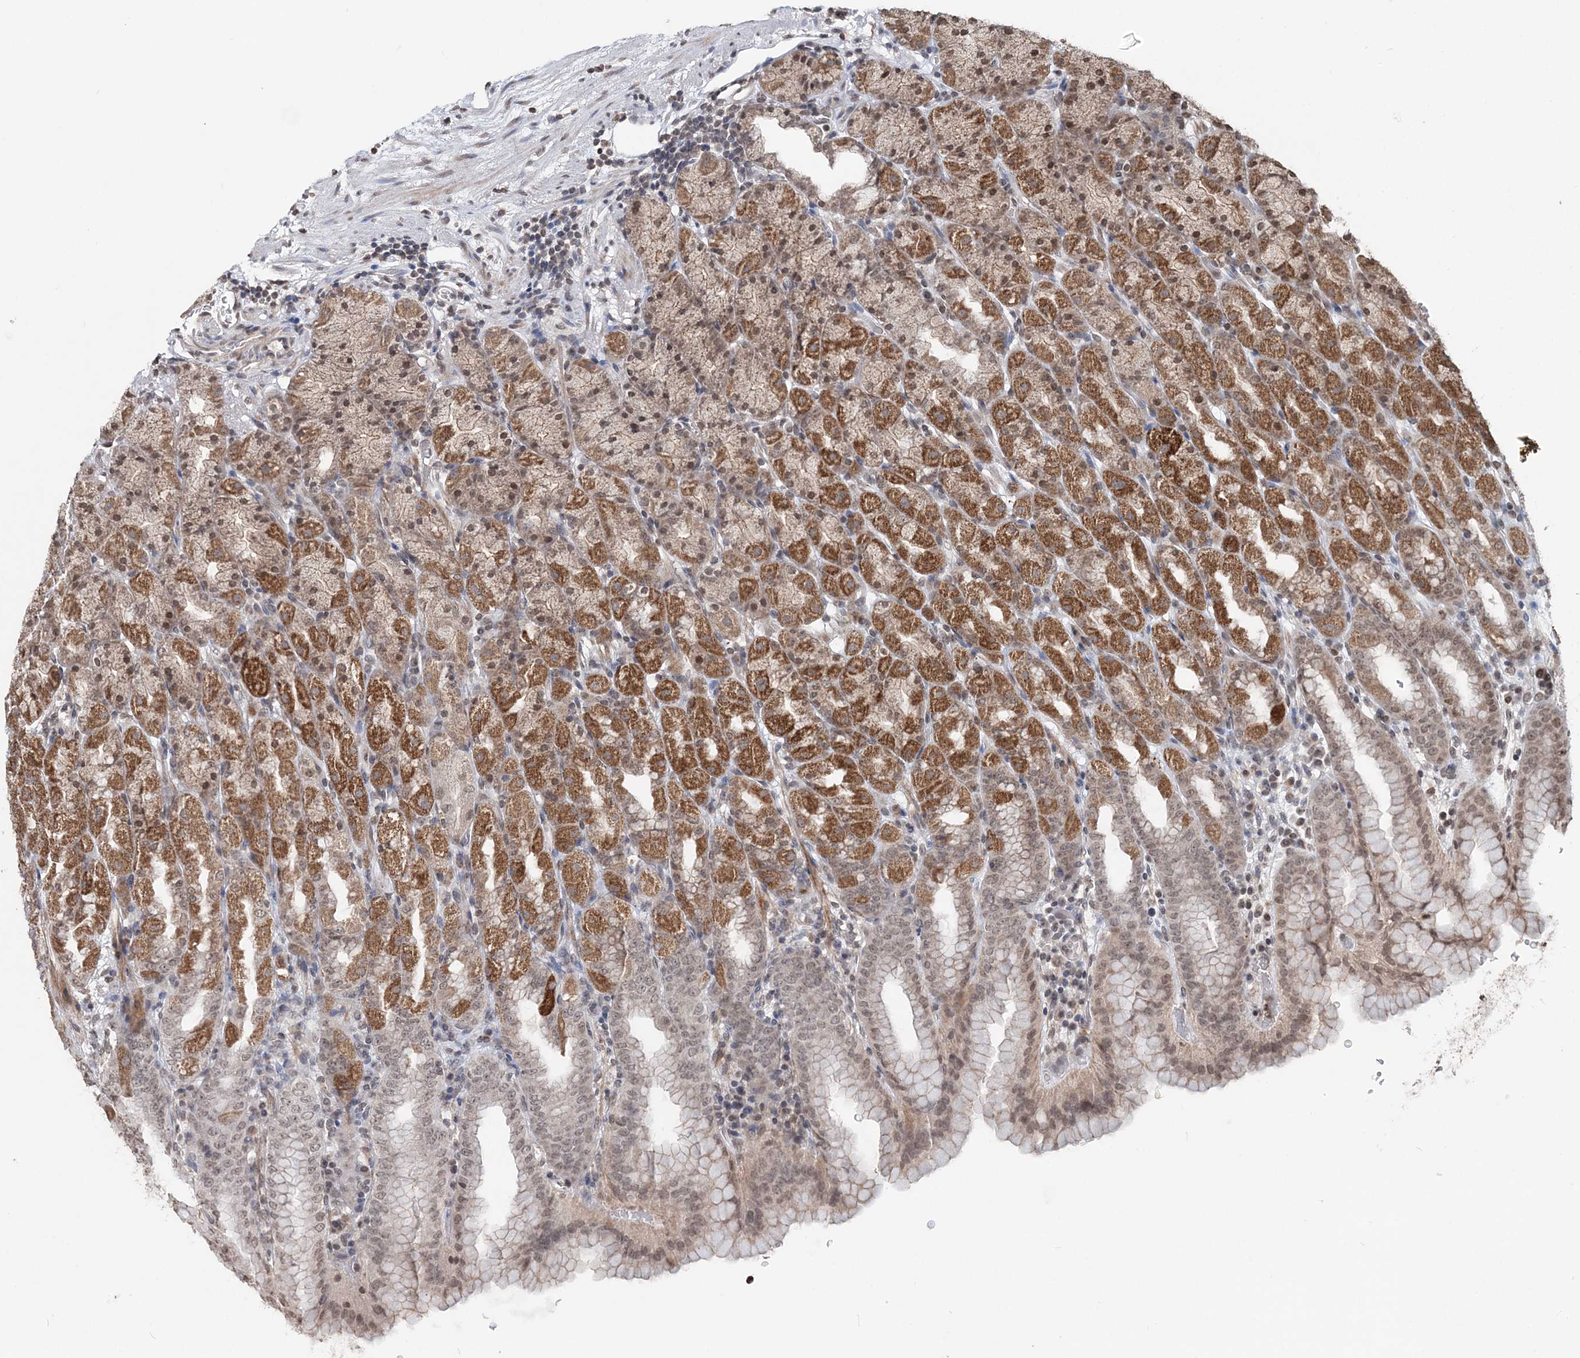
{"staining": {"intensity": "strong", "quantity": "25%-75%", "location": "cytoplasmic/membranous,nuclear"}, "tissue": "stomach", "cell_type": "Glandular cells", "image_type": "normal", "snomed": [{"axis": "morphology", "description": "Normal tissue, NOS"}, {"axis": "topography", "description": "Stomach, upper"}], "caption": "Protein staining of normal stomach exhibits strong cytoplasmic/membranous,nuclear staining in approximately 25%-75% of glandular cells.", "gene": "SOWAHB", "patient": {"sex": "male", "age": 68}}